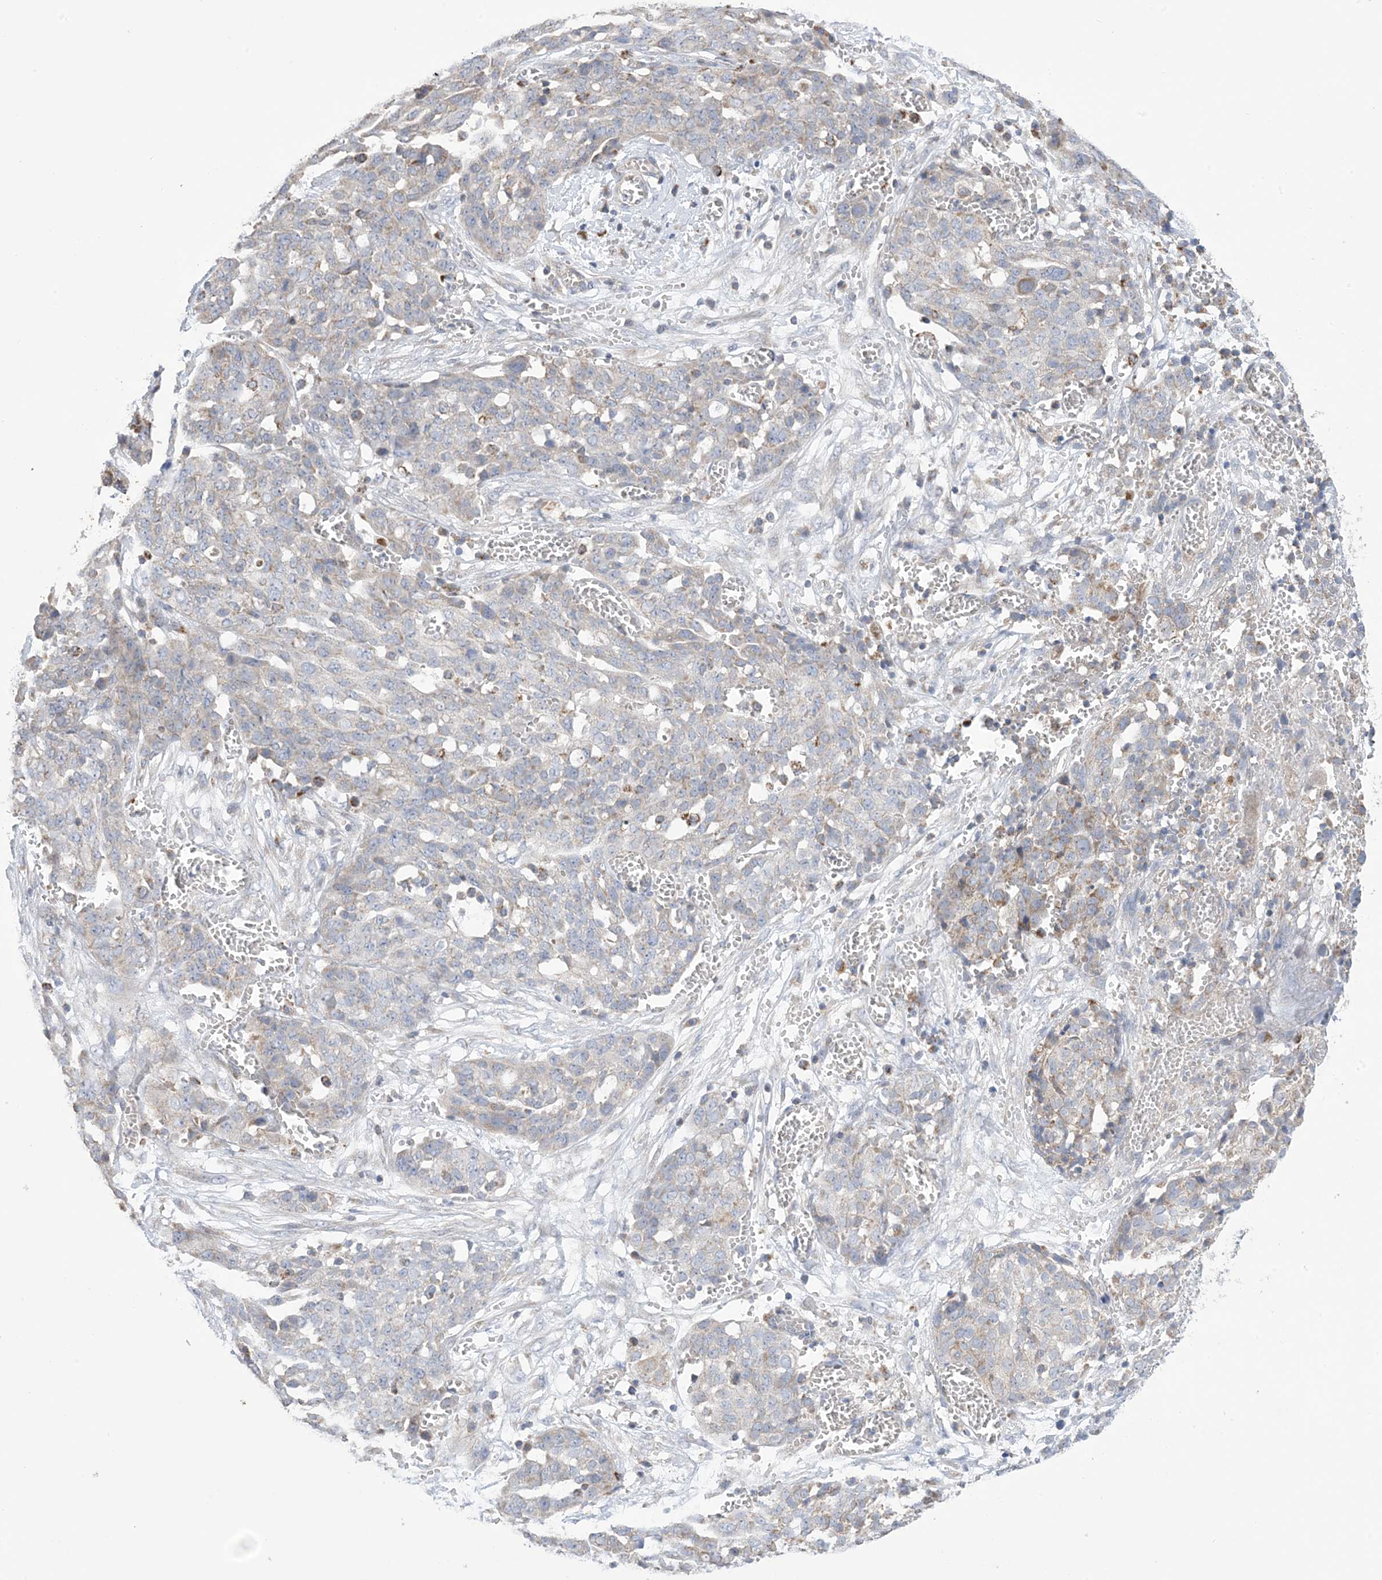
{"staining": {"intensity": "weak", "quantity": "<25%", "location": "cytoplasmic/membranous"}, "tissue": "ovarian cancer", "cell_type": "Tumor cells", "image_type": "cancer", "snomed": [{"axis": "morphology", "description": "Cystadenocarcinoma, serous, NOS"}, {"axis": "topography", "description": "Soft tissue"}, {"axis": "topography", "description": "Ovary"}], "caption": "Immunohistochemistry histopathology image of serous cystadenocarcinoma (ovarian) stained for a protein (brown), which demonstrates no positivity in tumor cells.", "gene": "CLEC16A", "patient": {"sex": "female", "age": 57}}